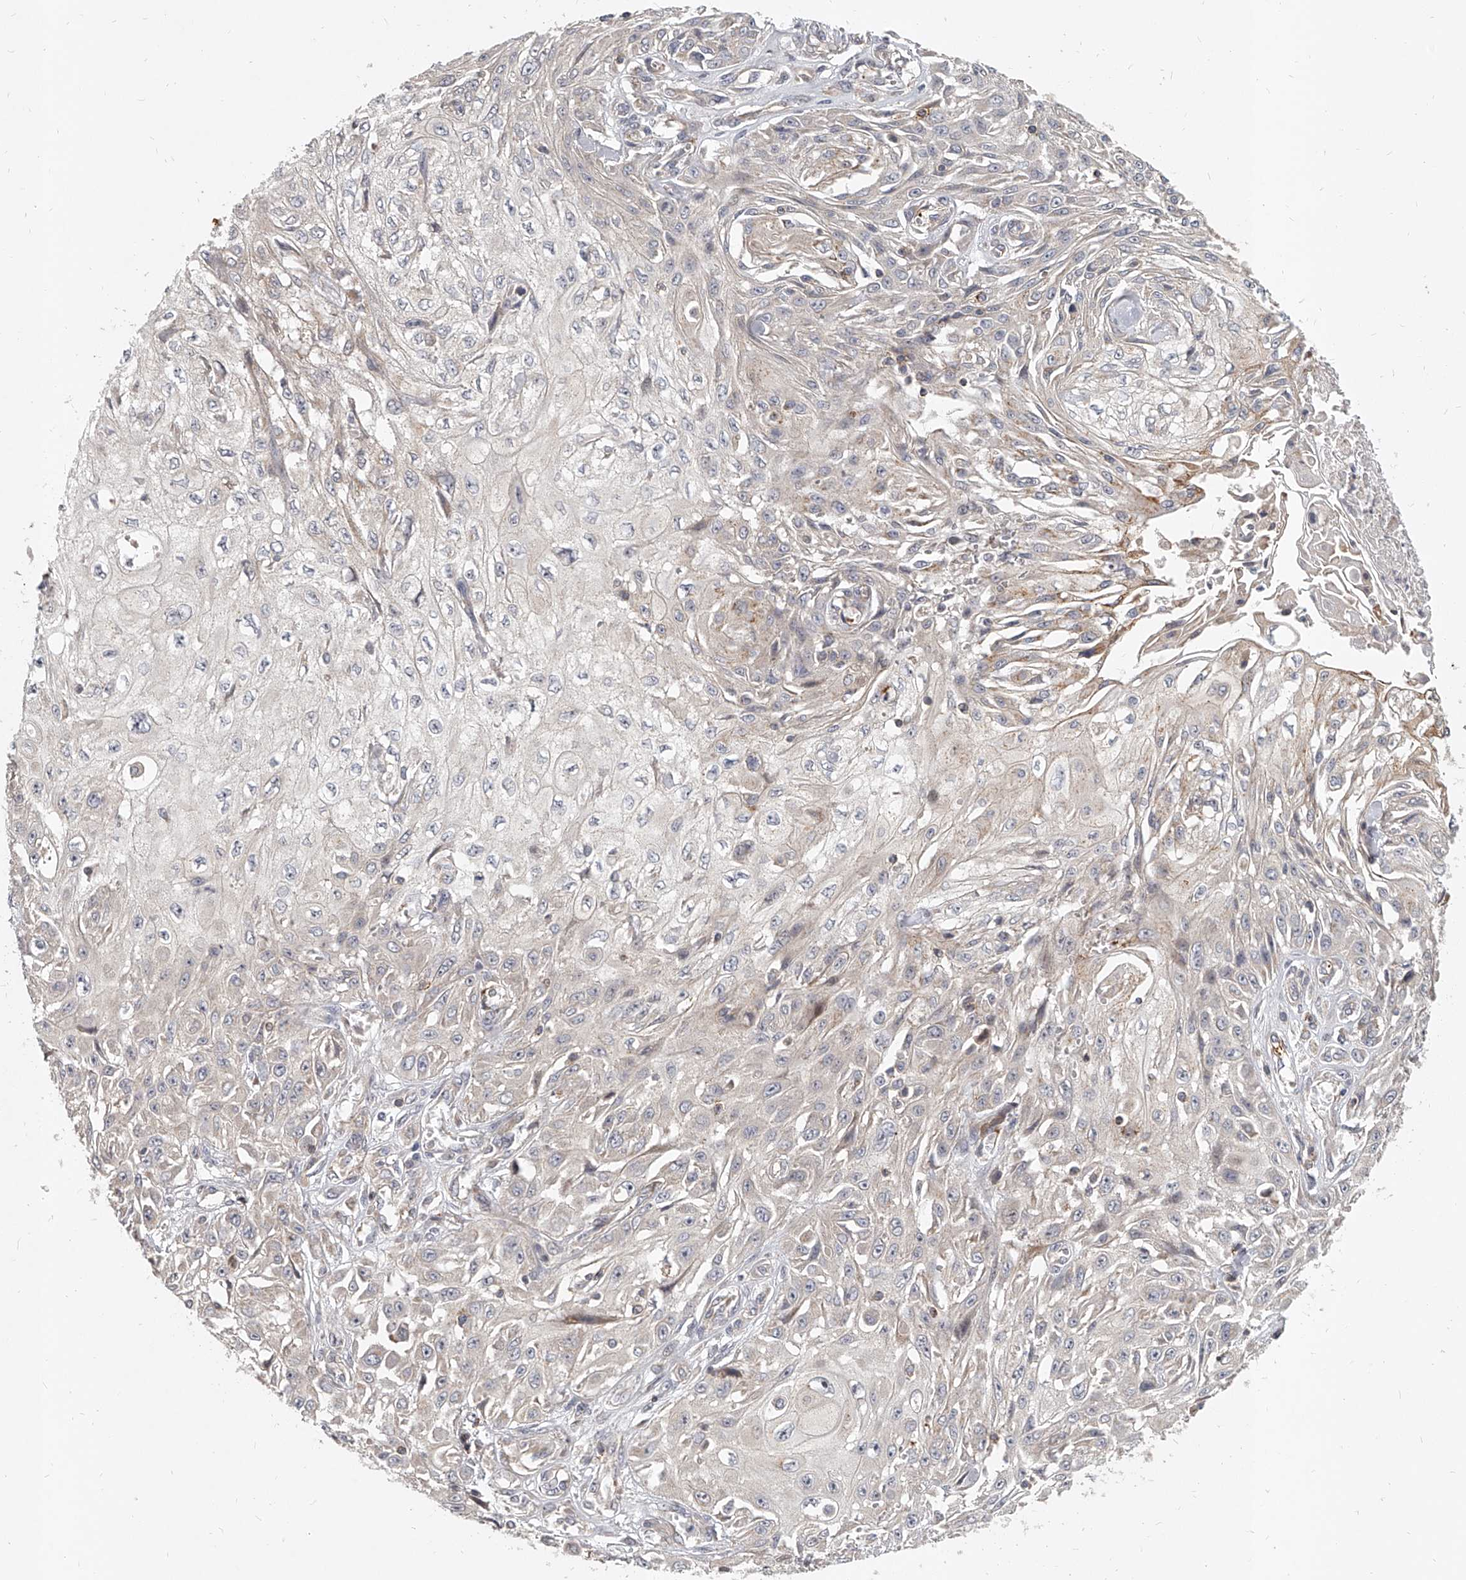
{"staining": {"intensity": "negative", "quantity": "none", "location": "none"}, "tissue": "skin cancer", "cell_type": "Tumor cells", "image_type": "cancer", "snomed": [{"axis": "morphology", "description": "Squamous cell carcinoma, NOS"}, {"axis": "morphology", "description": "Squamous cell carcinoma, metastatic, NOS"}, {"axis": "topography", "description": "Skin"}, {"axis": "topography", "description": "Lymph node"}], "caption": "Photomicrograph shows no protein positivity in tumor cells of skin cancer tissue.", "gene": "SLC37A1", "patient": {"sex": "male", "age": 75}}